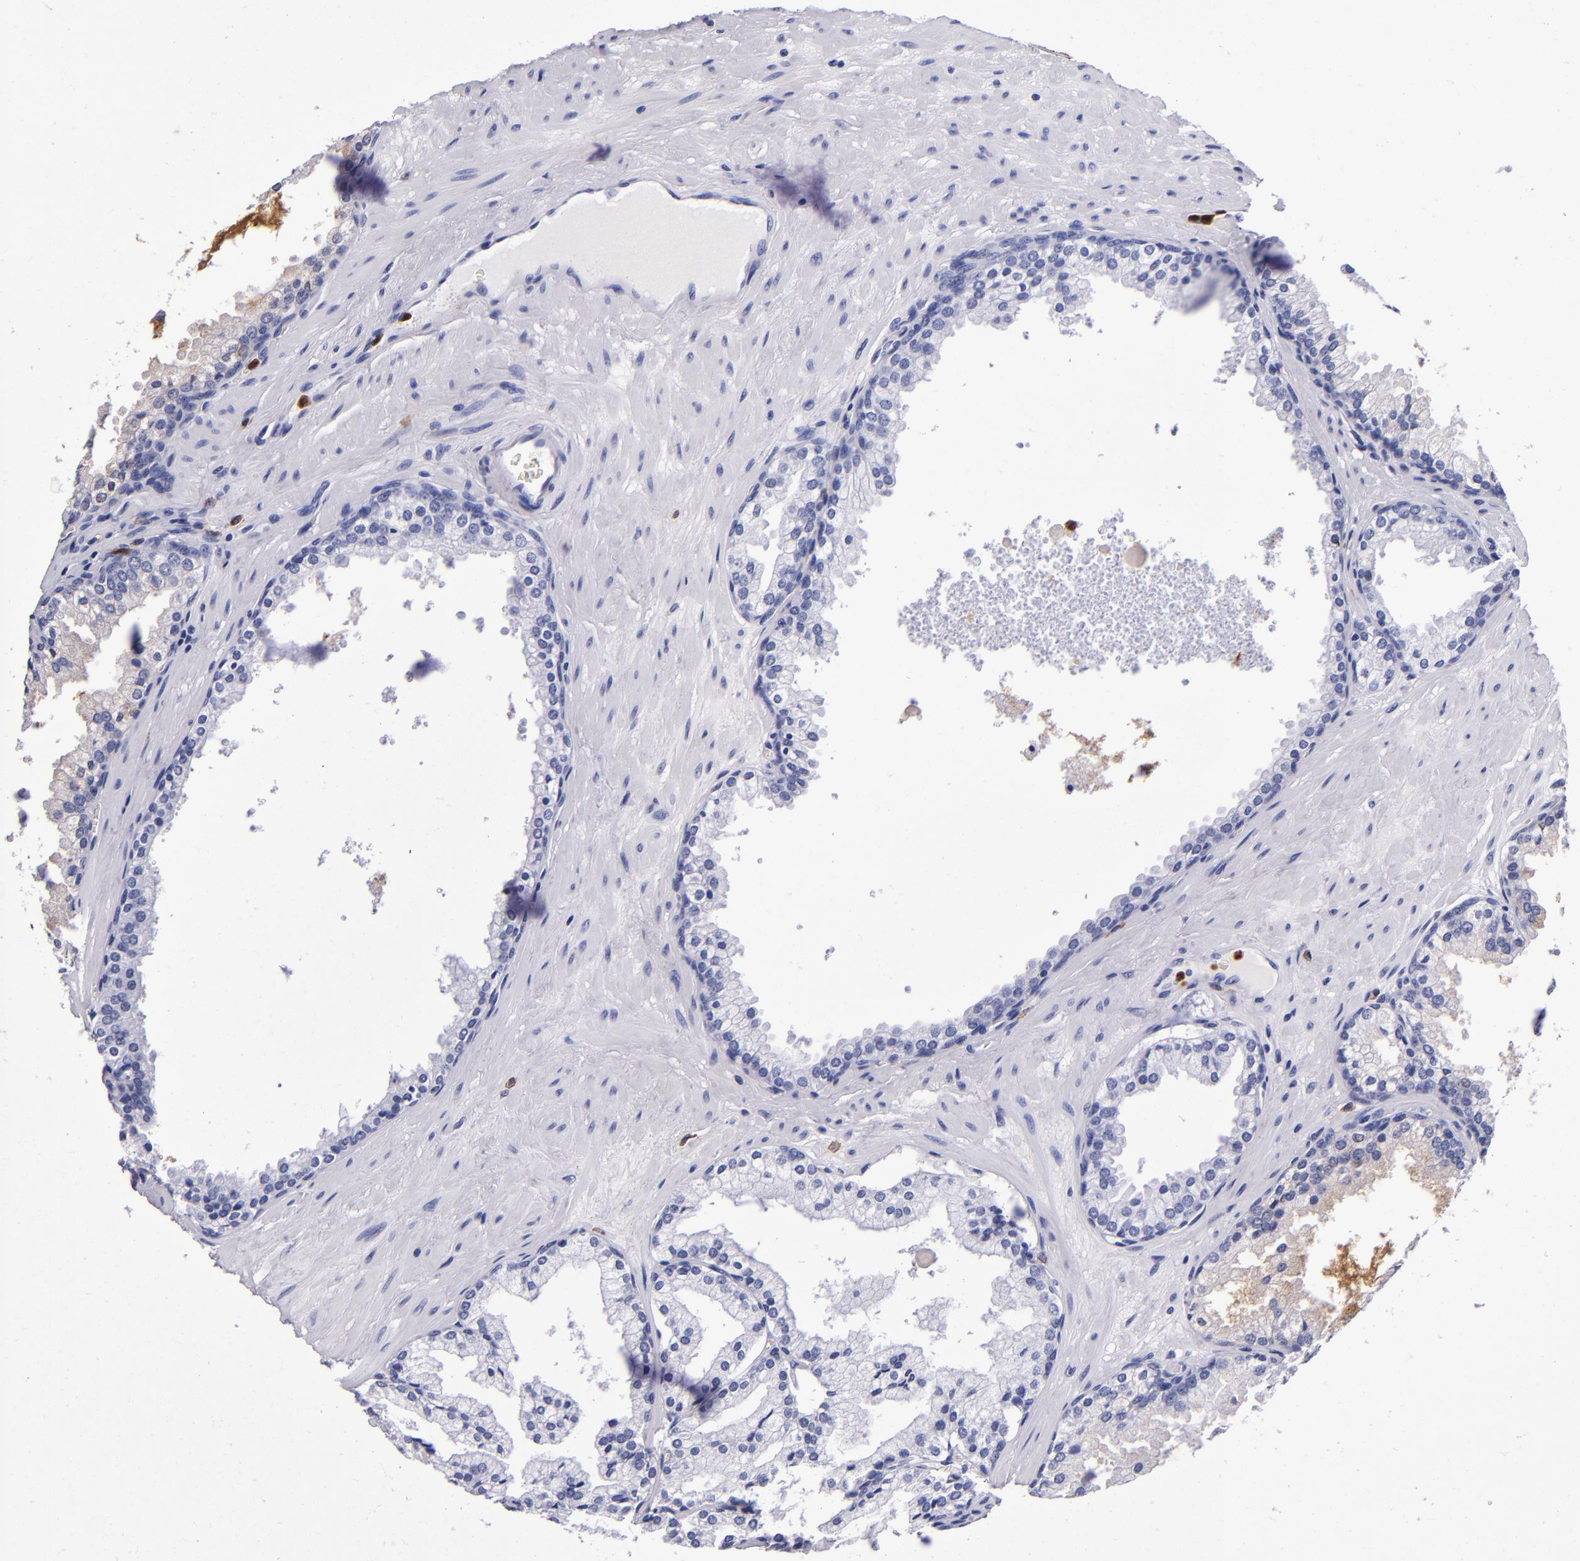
{"staining": {"intensity": "negative", "quantity": "none", "location": "none"}, "tissue": "prostate cancer", "cell_type": "Tumor cells", "image_type": "cancer", "snomed": [{"axis": "morphology", "description": "Adenocarcinoma, Medium grade"}, {"axis": "topography", "description": "Prostate"}], "caption": "IHC image of medium-grade adenocarcinoma (prostate) stained for a protein (brown), which shows no expression in tumor cells.", "gene": "S100A8", "patient": {"sex": "male", "age": 60}}